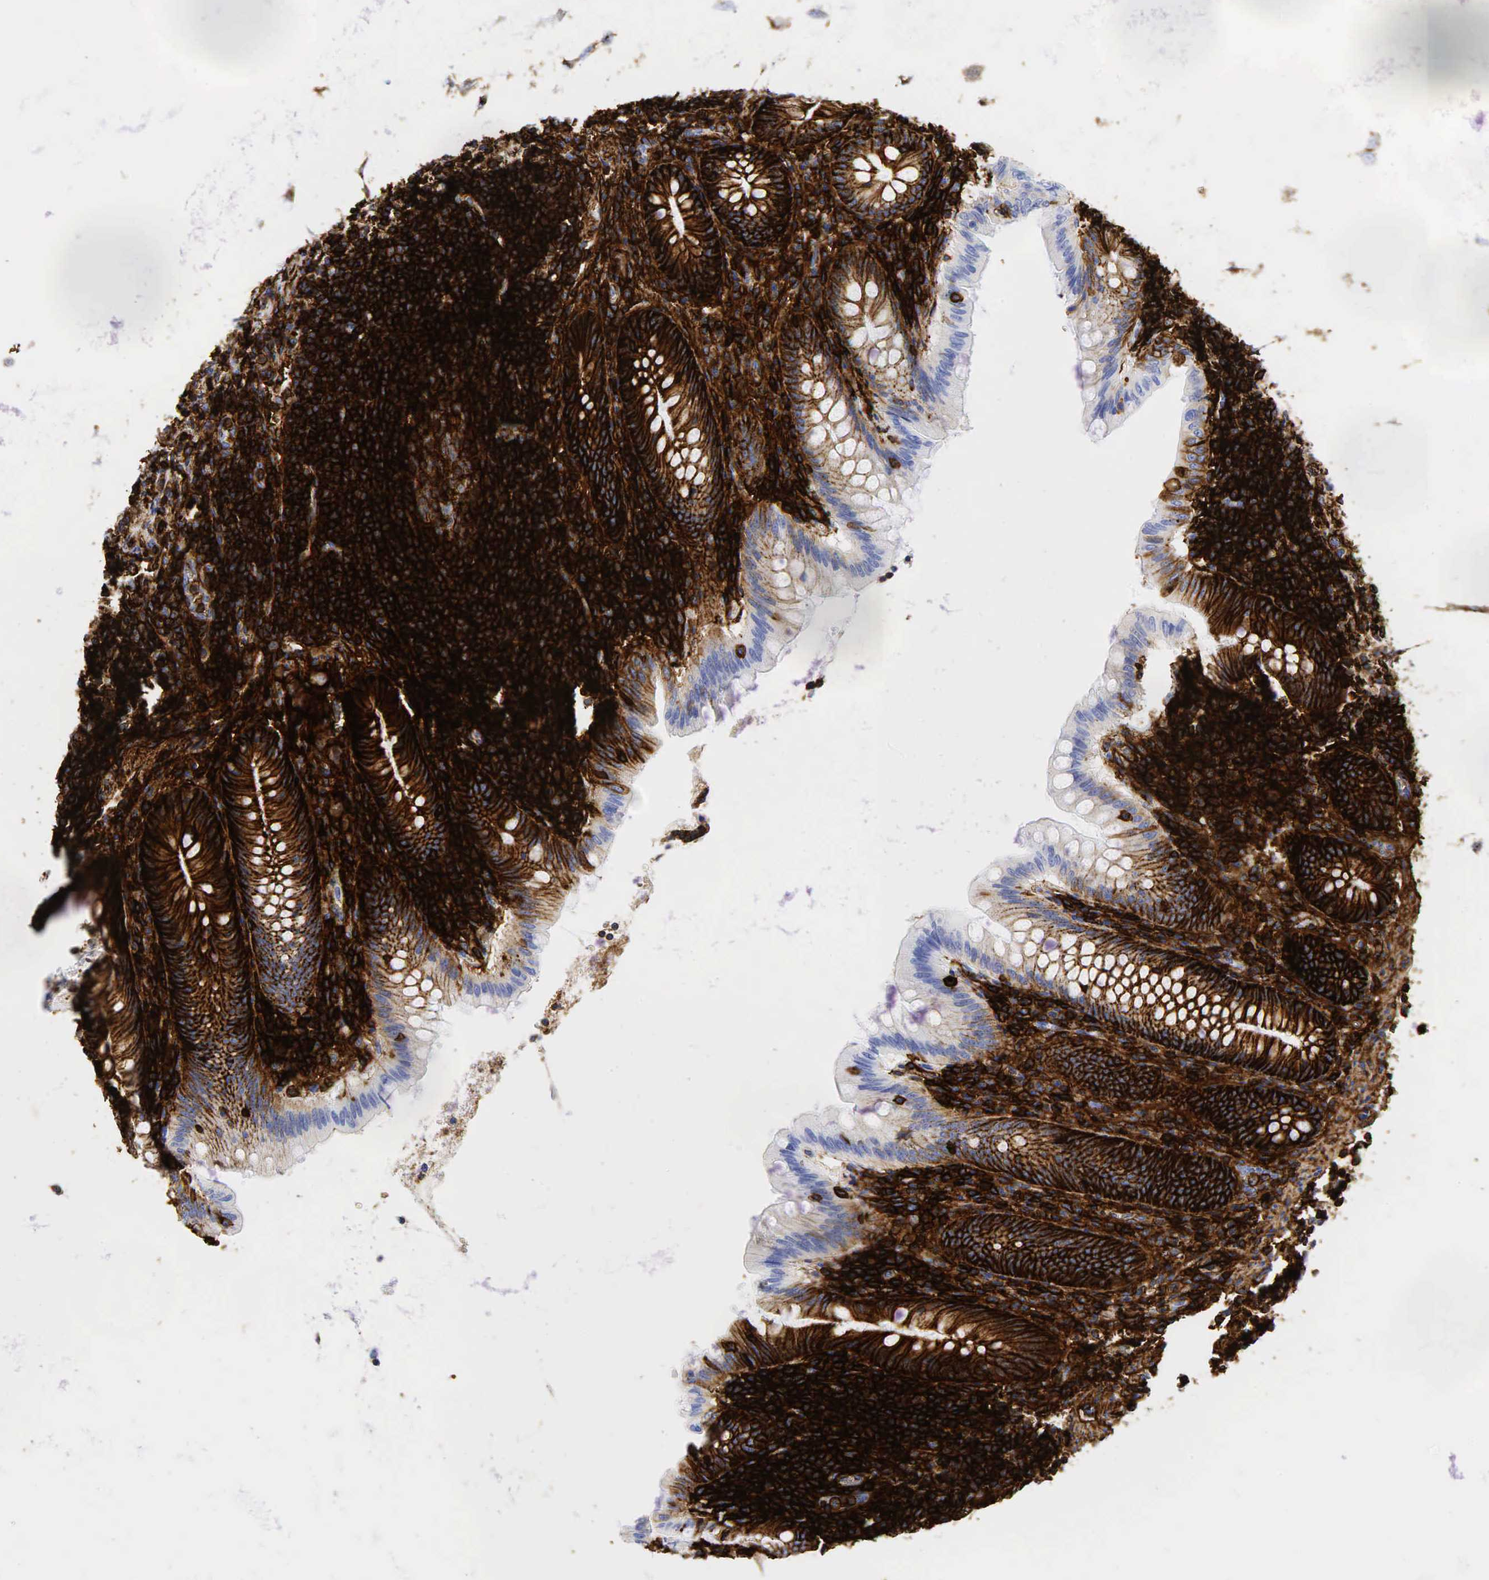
{"staining": {"intensity": "moderate", "quantity": "25%-75%", "location": "cytoplasmic/membranous"}, "tissue": "appendix", "cell_type": "Glandular cells", "image_type": "normal", "snomed": [{"axis": "morphology", "description": "Normal tissue, NOS"}, {"axis": "topography", "description": "Appendix"}], "caption": "Appendix stained with DAB IHC shows medium levels of moderate cytoplasmic/membranous staining in approximately 25%-75% of glandular cells.", "gene": "CD44", "patient": {"sex": "female", "age": 34}}